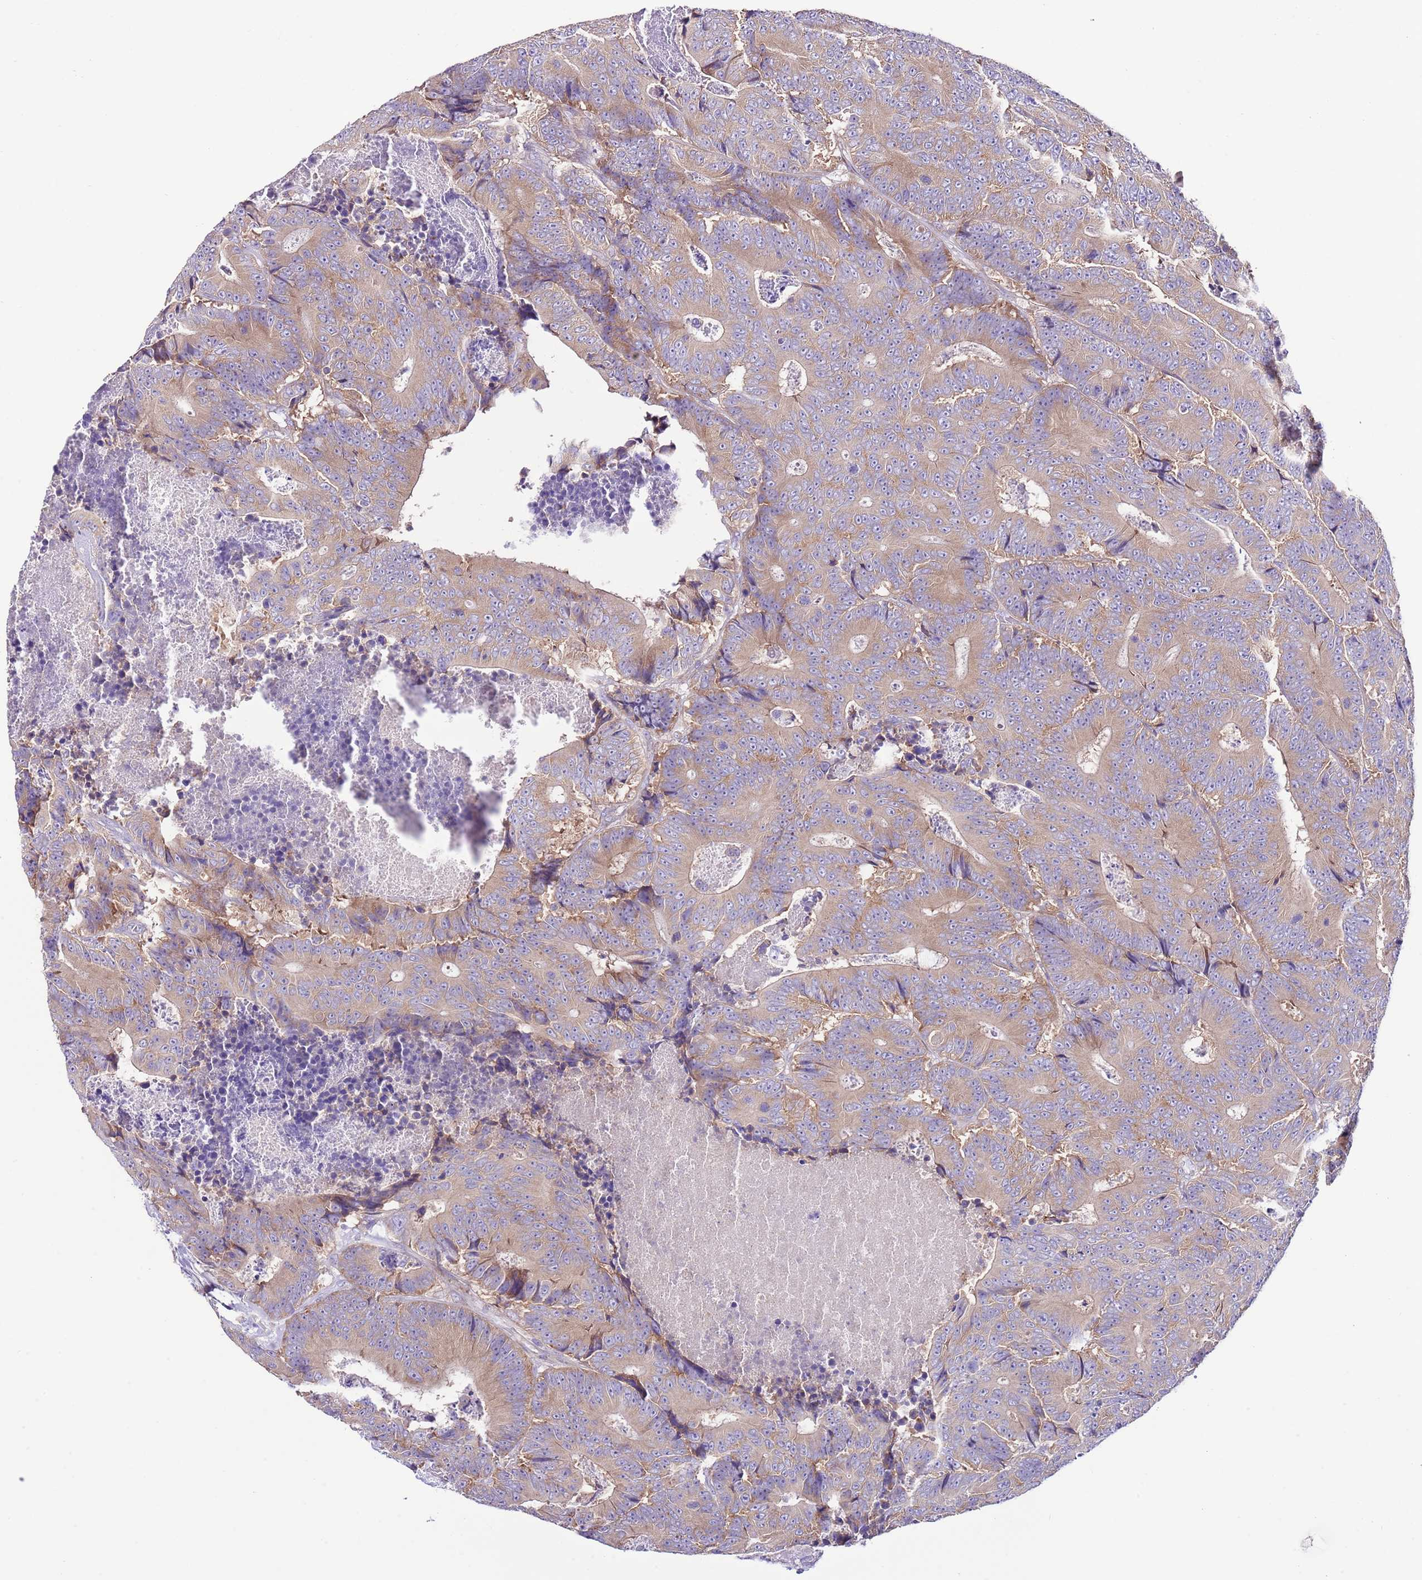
{"staining": {"intensity": "moderate", "quantity": ">75%", "location": "cytoplasmic/membranous"}, "tissue": "colorectal cancer", "cell_type": "Tumor cells", "image_type": "cancer", "snomed": [{"axis": "morphology", "description": "Adenocarcinoma, NOS"}, {"axis": "topography", "description": "Colon"}], "caption": "Colorectal cancer (adenocarcinoma) stained with a protein marker displays moderate staining in tumor cells.", "gene": "RPS10", "patient": {"sex": "male", "age": 83}}